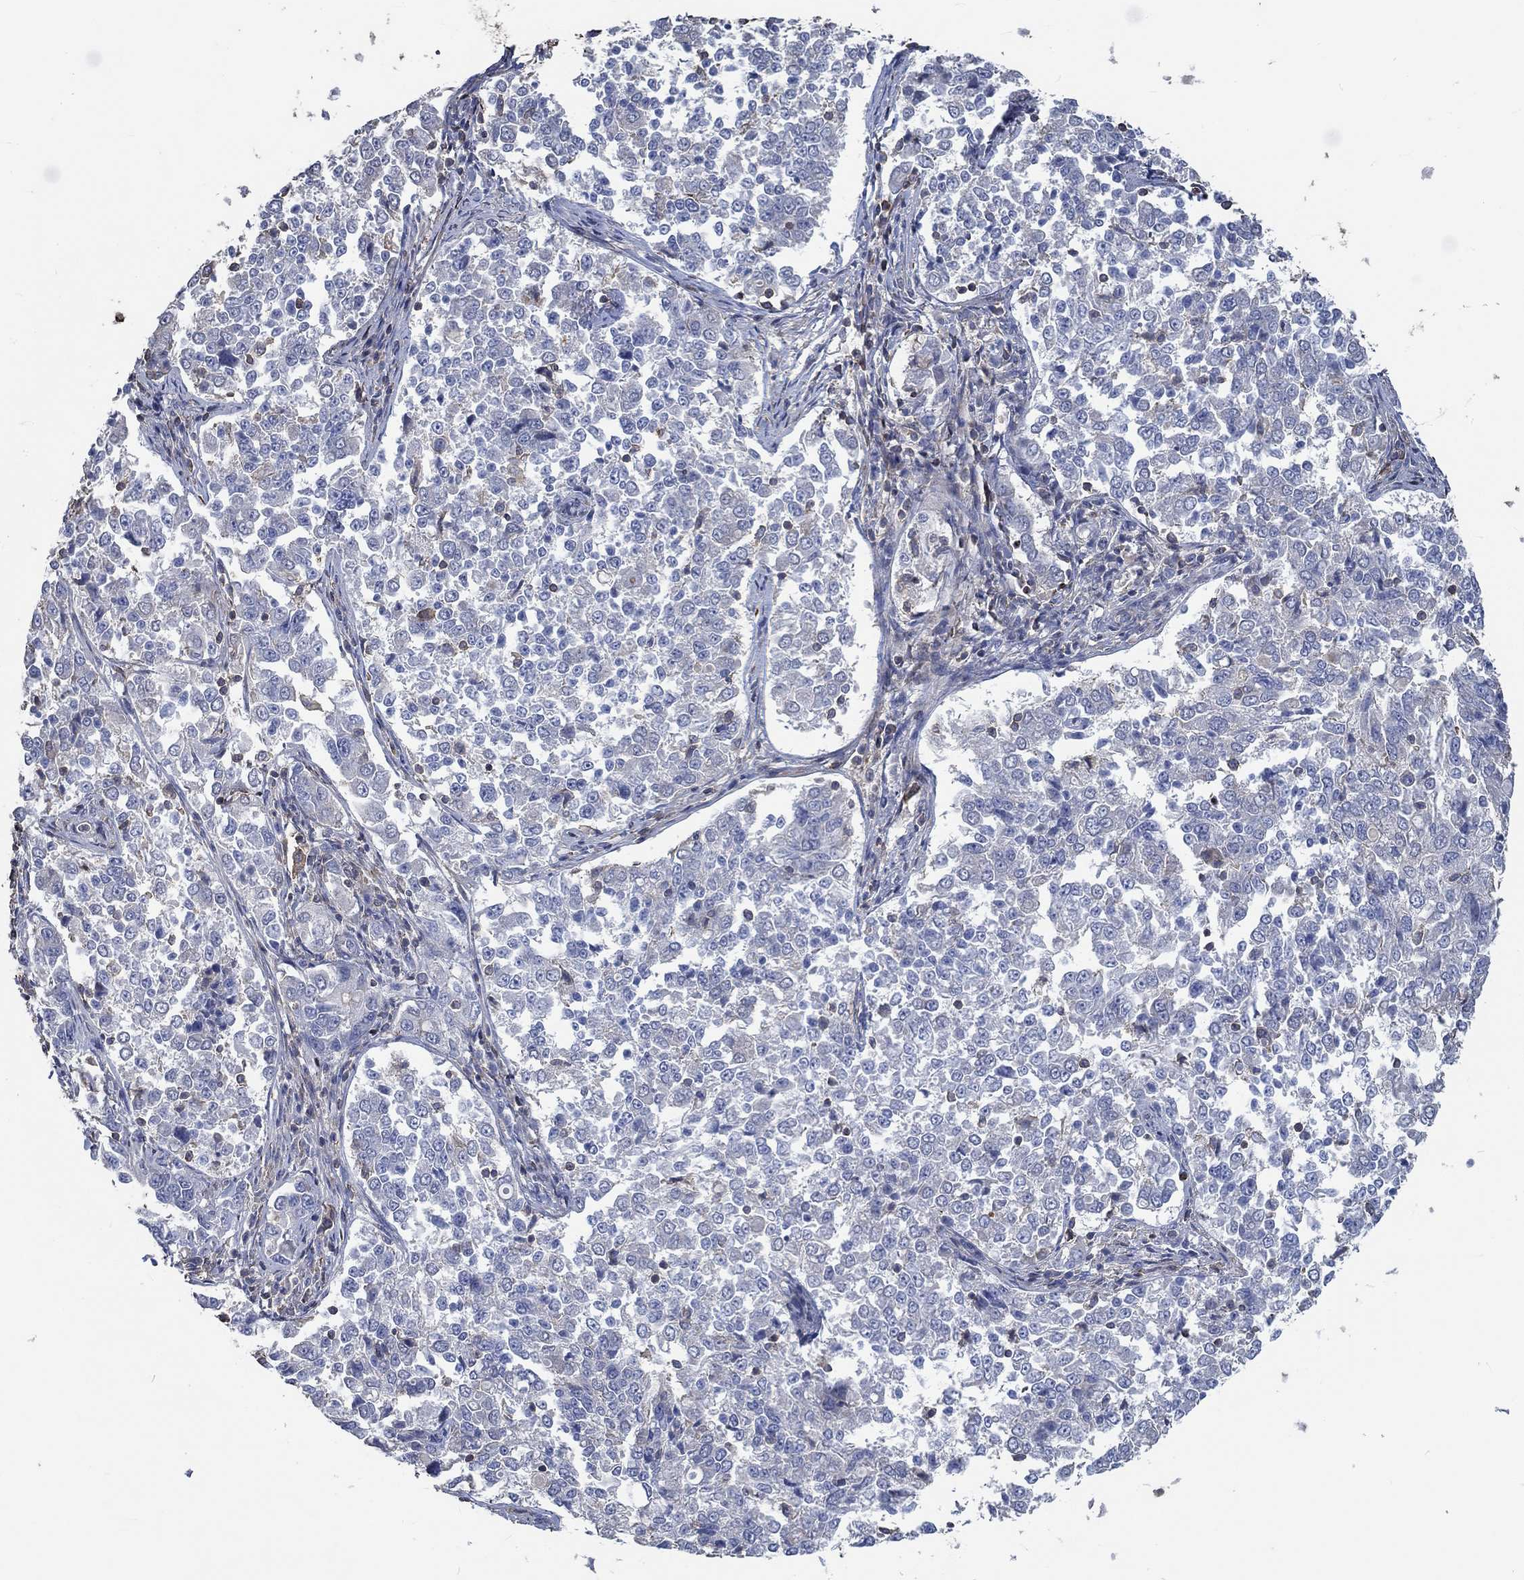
{"staining": {"intensity": "negative", "quantity": "none", "location": "none"}, "tissue": "endometrial cancer", "cell_type": "Tumor cells", "image_type": "cancer", "snomed": [{"axis": "morphology", "description": "Adenocarcinoma, NOS"}, {"axis": "topography", "description": "Endometrium"}], "caption": "DAB immunohistochemical staining of human endometrial cancer displays no significant positivity in tumor cells.", "gene": "TNFAIP8L3", "patient": {"sex": "female", "age": 43}}